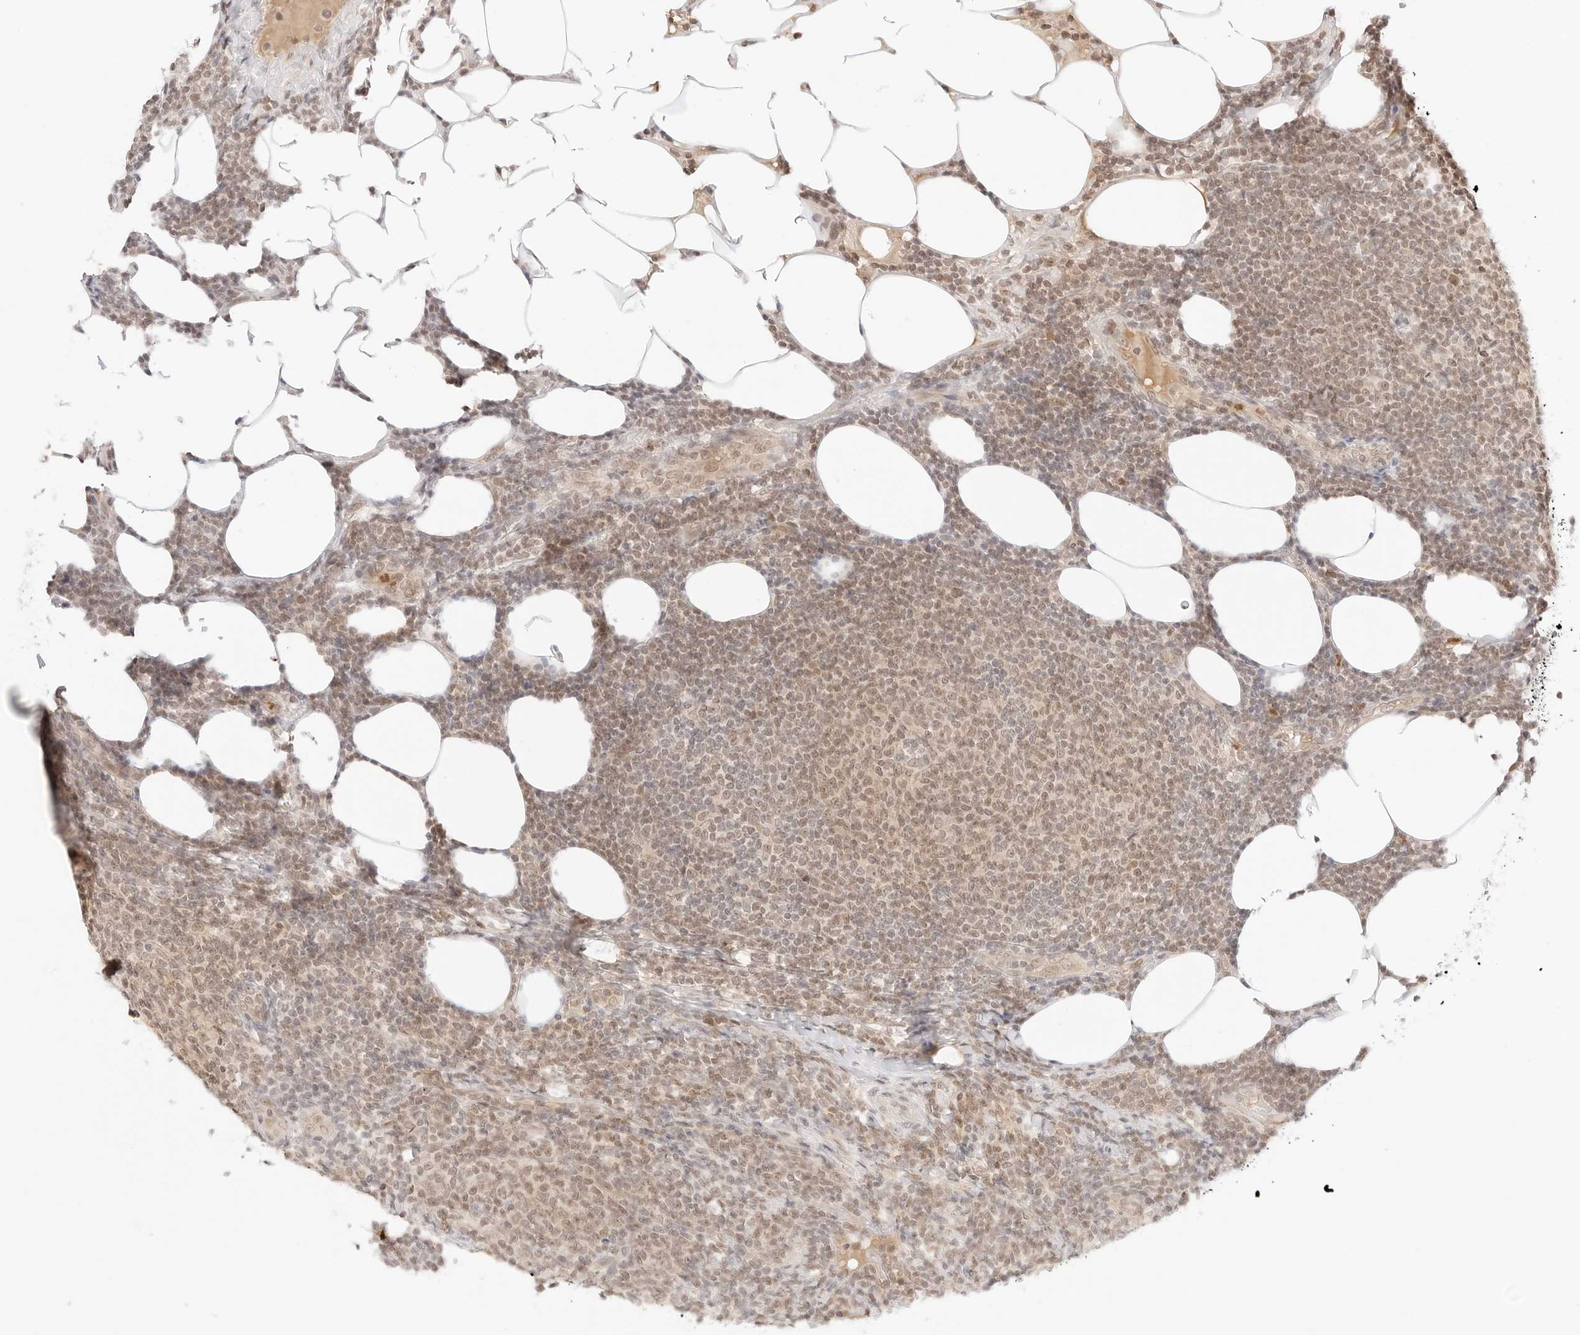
{"staining": {"intensity": "moderate", "quantity": ">75%", "location": "nuclear"}, "tissue": "lymphoma", "cell_type": "Tumor cells", "image_type": "cancer", "snomed": [{"axis": "morphology", "description": "Malignant lymphoma, non-Hodgkin's type, Low grade"}, {"axis": "topography", "description": "Lymph node"}], "caption": "DAB (3,3'-diaminobenzidine) immunohistochemical staining of lymphoma displays moderate nuclear protein positivity in approximately >75% of tumor cells.", "gene": "RPS6KL1", "patient": {"sex": "male", "age": 66}}